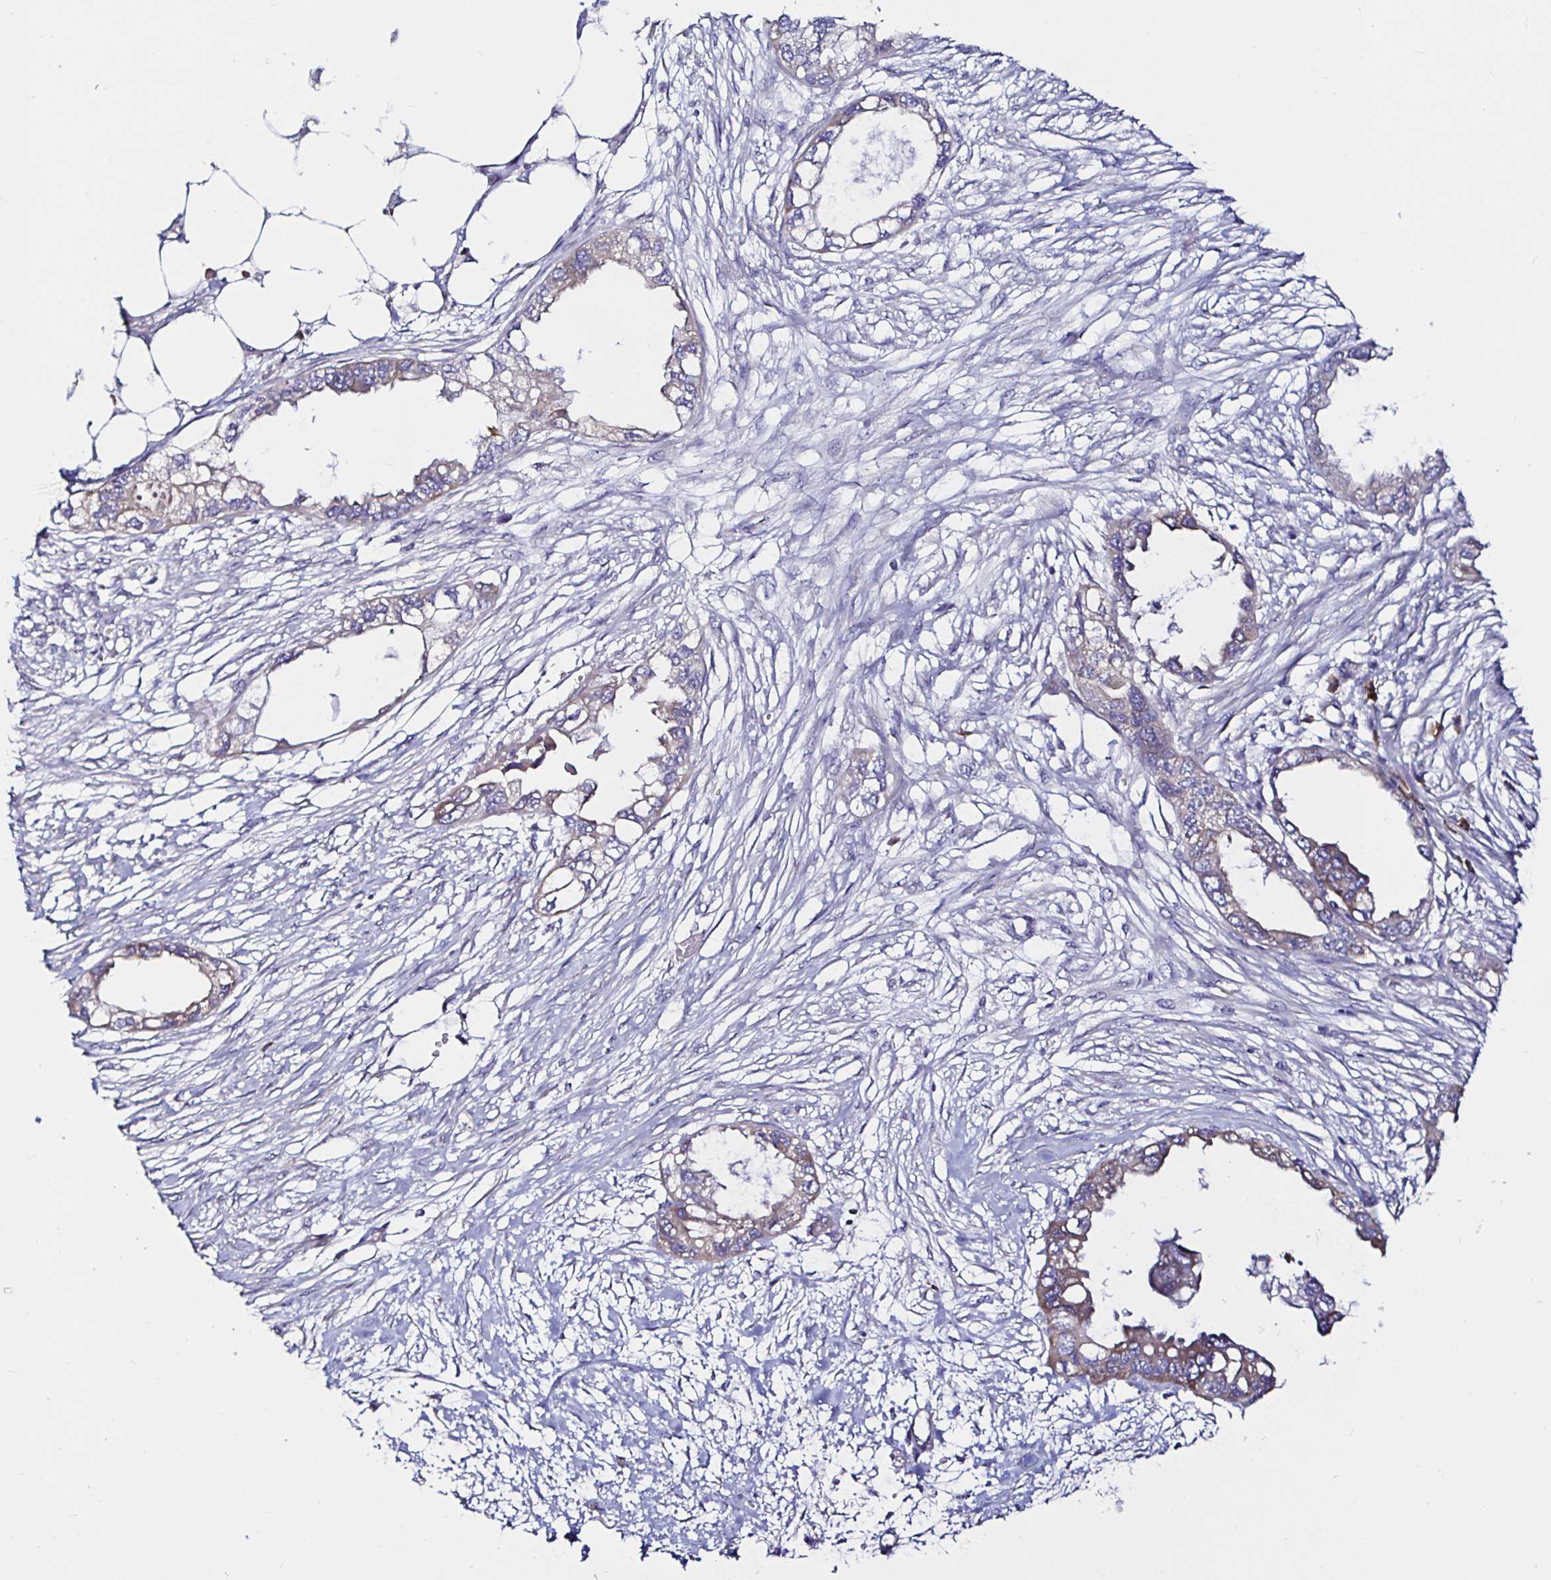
{"staining": {"intensity": "weak", "quantity": "25%-75%", "location": "cytoplasmic/membranous"}, "tissue": "endometrial cancer", "cell_type": "Tumor cells", "image_type": "cancer", "snomed": [{"axis": "morphology", "description": "Adenocarcinoma, NOS"}, {"axis": "morphology", "description": "Adenocarcinoma, metastatic, NOS"}, {"axis": "topography", "description": "Adipose tissue"}, {"axis": "topography", "description": "Endometrium"}], "caption": "A brown stain highlights weak cytoplasmic/membranous expression of a protein in endometrial metastatic adenocarcinoma tumor cells. The protein of interest is shown in brown color, while the nuclei are stained blue.", "gene": "VSIG2", "patient": {"sex": "female", "age": 67}}